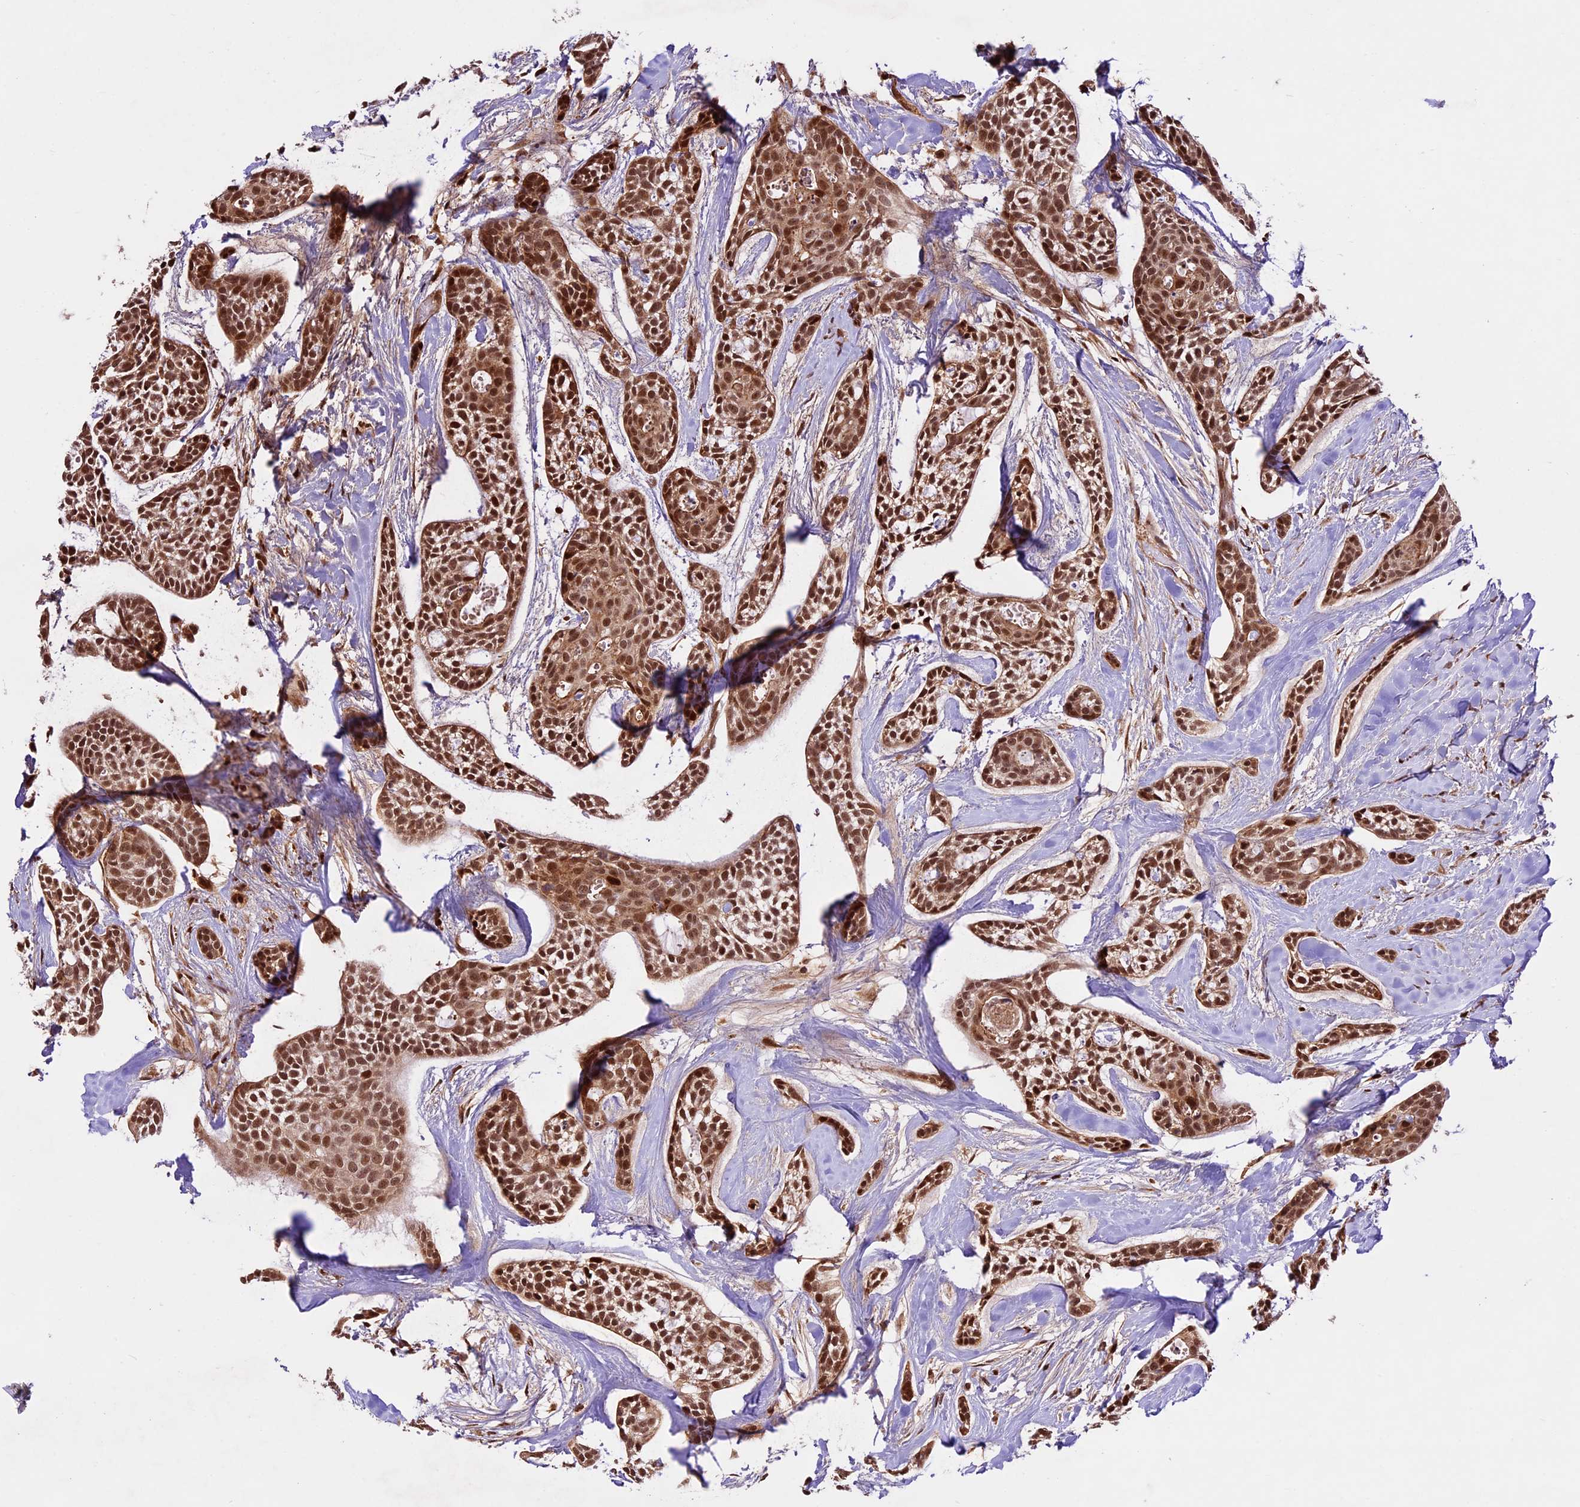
{"staining": {"intensity": "moderate", "quantity": ">75%", "location": "cytoplasmic/membranous,nuclear"}, "tissue": "head and neck cancer", "cell_type": "Tumor cells", "image_type": "cancer", "snomed": [{"axis": "morphology", "description": "Adenocarcinoma, NOS"}, {"axis": "topography", "description": "Subcutis"}, {"axis": "topography", "description": "Head-Neck"}], "caption": "Approximately >75% of tumor cells in human head and neck cancer (adenocarcinoma) exhibit moderate cytoplasmic/membranous and nuclear protein positivity as visualized by brown immunohistochemical staining.", "gene": "DHX38", "patient": {"sex": "female", "age": 73}}